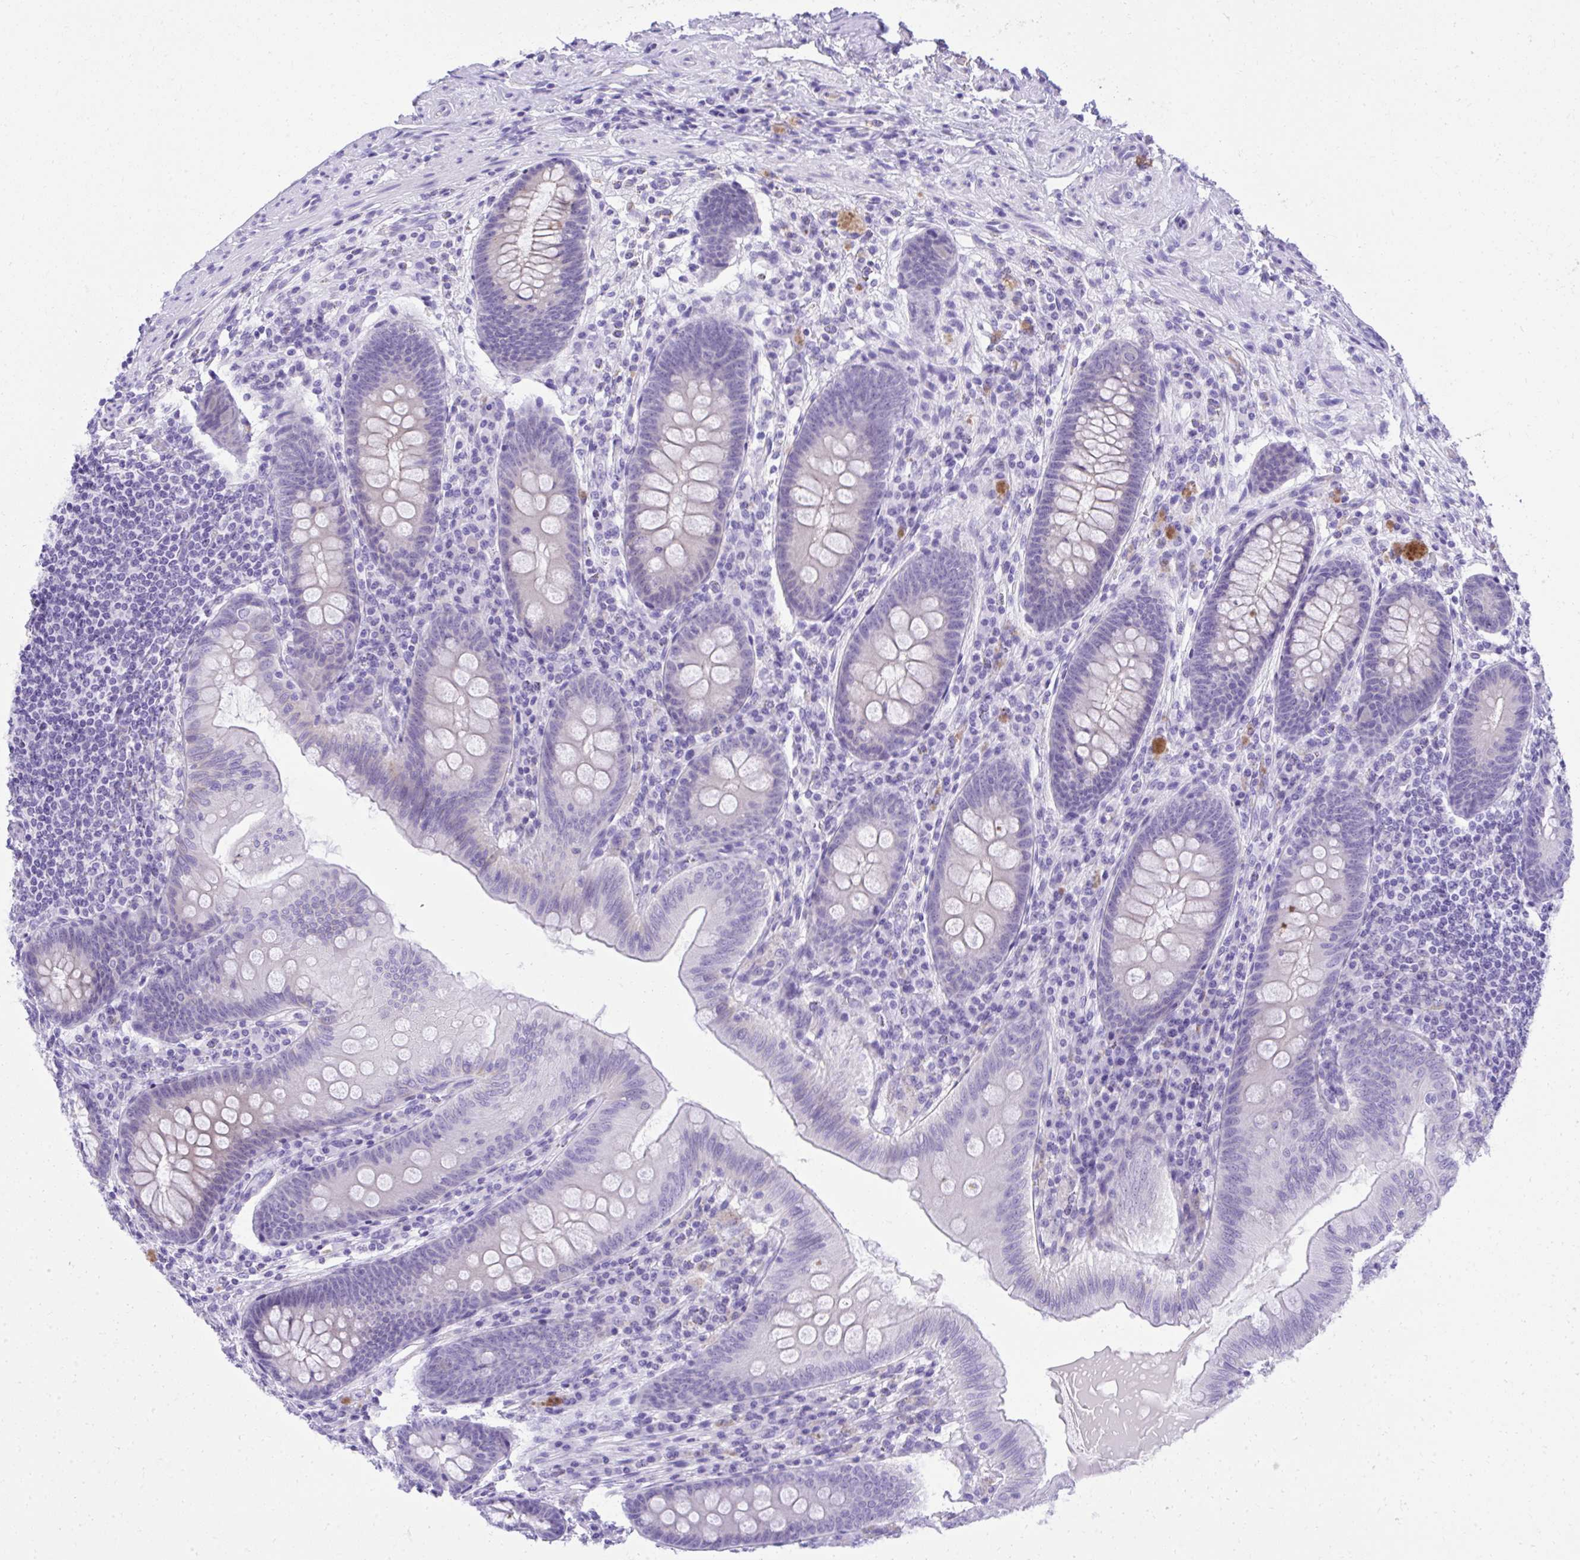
{"staining": {"intensity": "negative", "quantity": "none", "location": "none"}, "tissue": "appendix", "cell_type": "Glandular cells", "image_type": "normal", "snomed": [{"axis": "morphology", "description": "Normal tissue, NOS"}, {"axis": "topography", "description": "Appendix"}], "caption": "An IHC histopathology image of benign appendix is shown. There is no staining in glandular cells of appendix. The staining is performed using DAB (3,3'-diaminobenzidine) brown chromogen with nuclei counter-stained in using hematoxylin.", "gene": "ST6GALNAC3", "patient": {"sex": "male", "age": 71}}